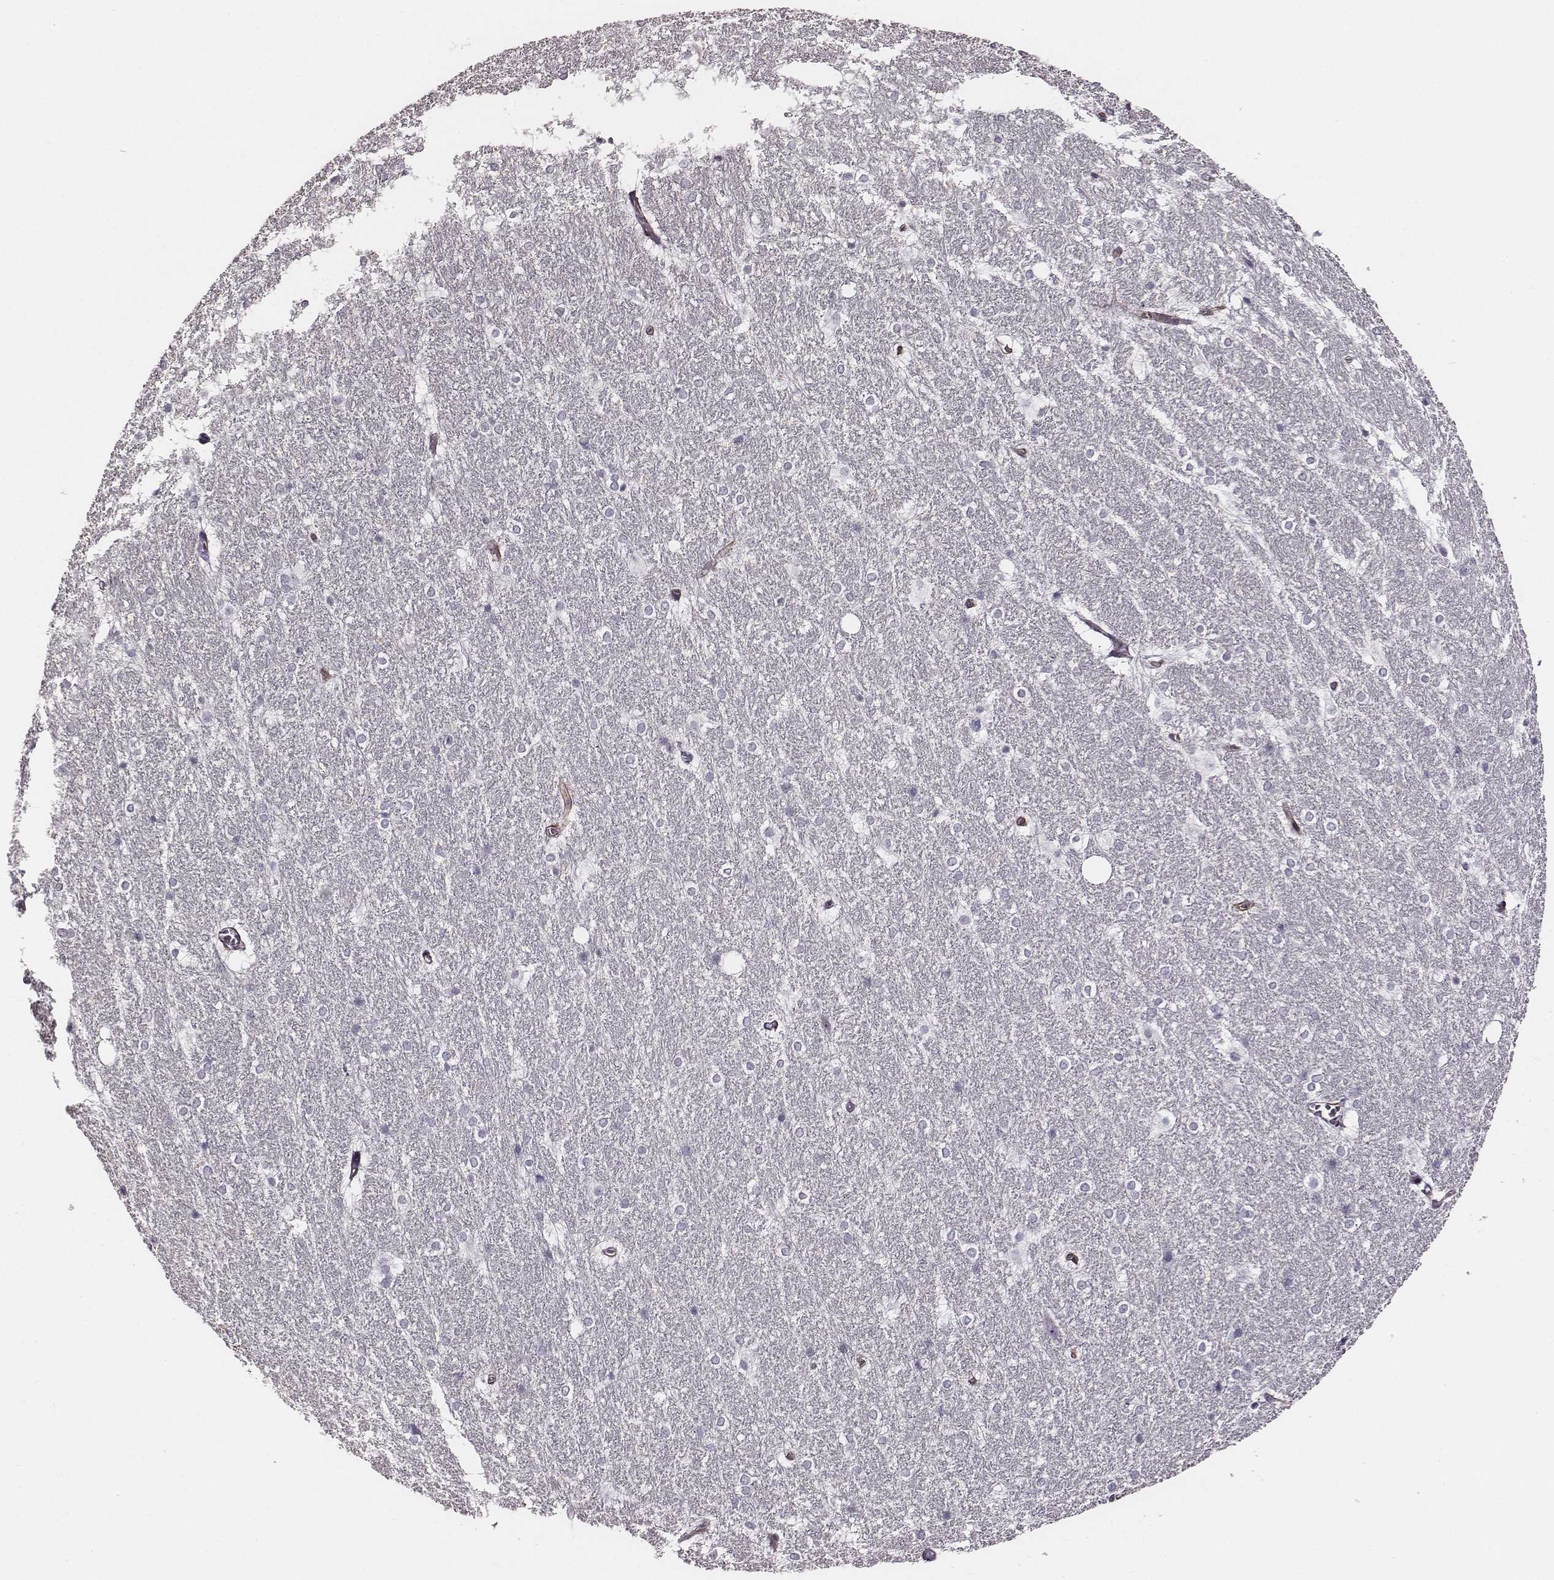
{"staining": {"intensity": "negative", "quantity": "none", "location": "none"}, "tissue": "hippocampus", "cell_type": "Glial cells", "image_type": "normal", "snomed": [{"axis": "morphology", "description": "Normal tissue, NOS"}, {"axis": "topography", "description": "Cerebral cortex"}, {"axis": "topography", "description": "Hippocampus"}], "caption": "The immunohistochemistry (IHC) photomicrograph has no significant positivity in glial cells of hippocampus. (DAB (3,3'-diaminobenzidine) IHC, high magnification).", "gene": "ZYX", "patient": {"sex": "female", "age": 19}}